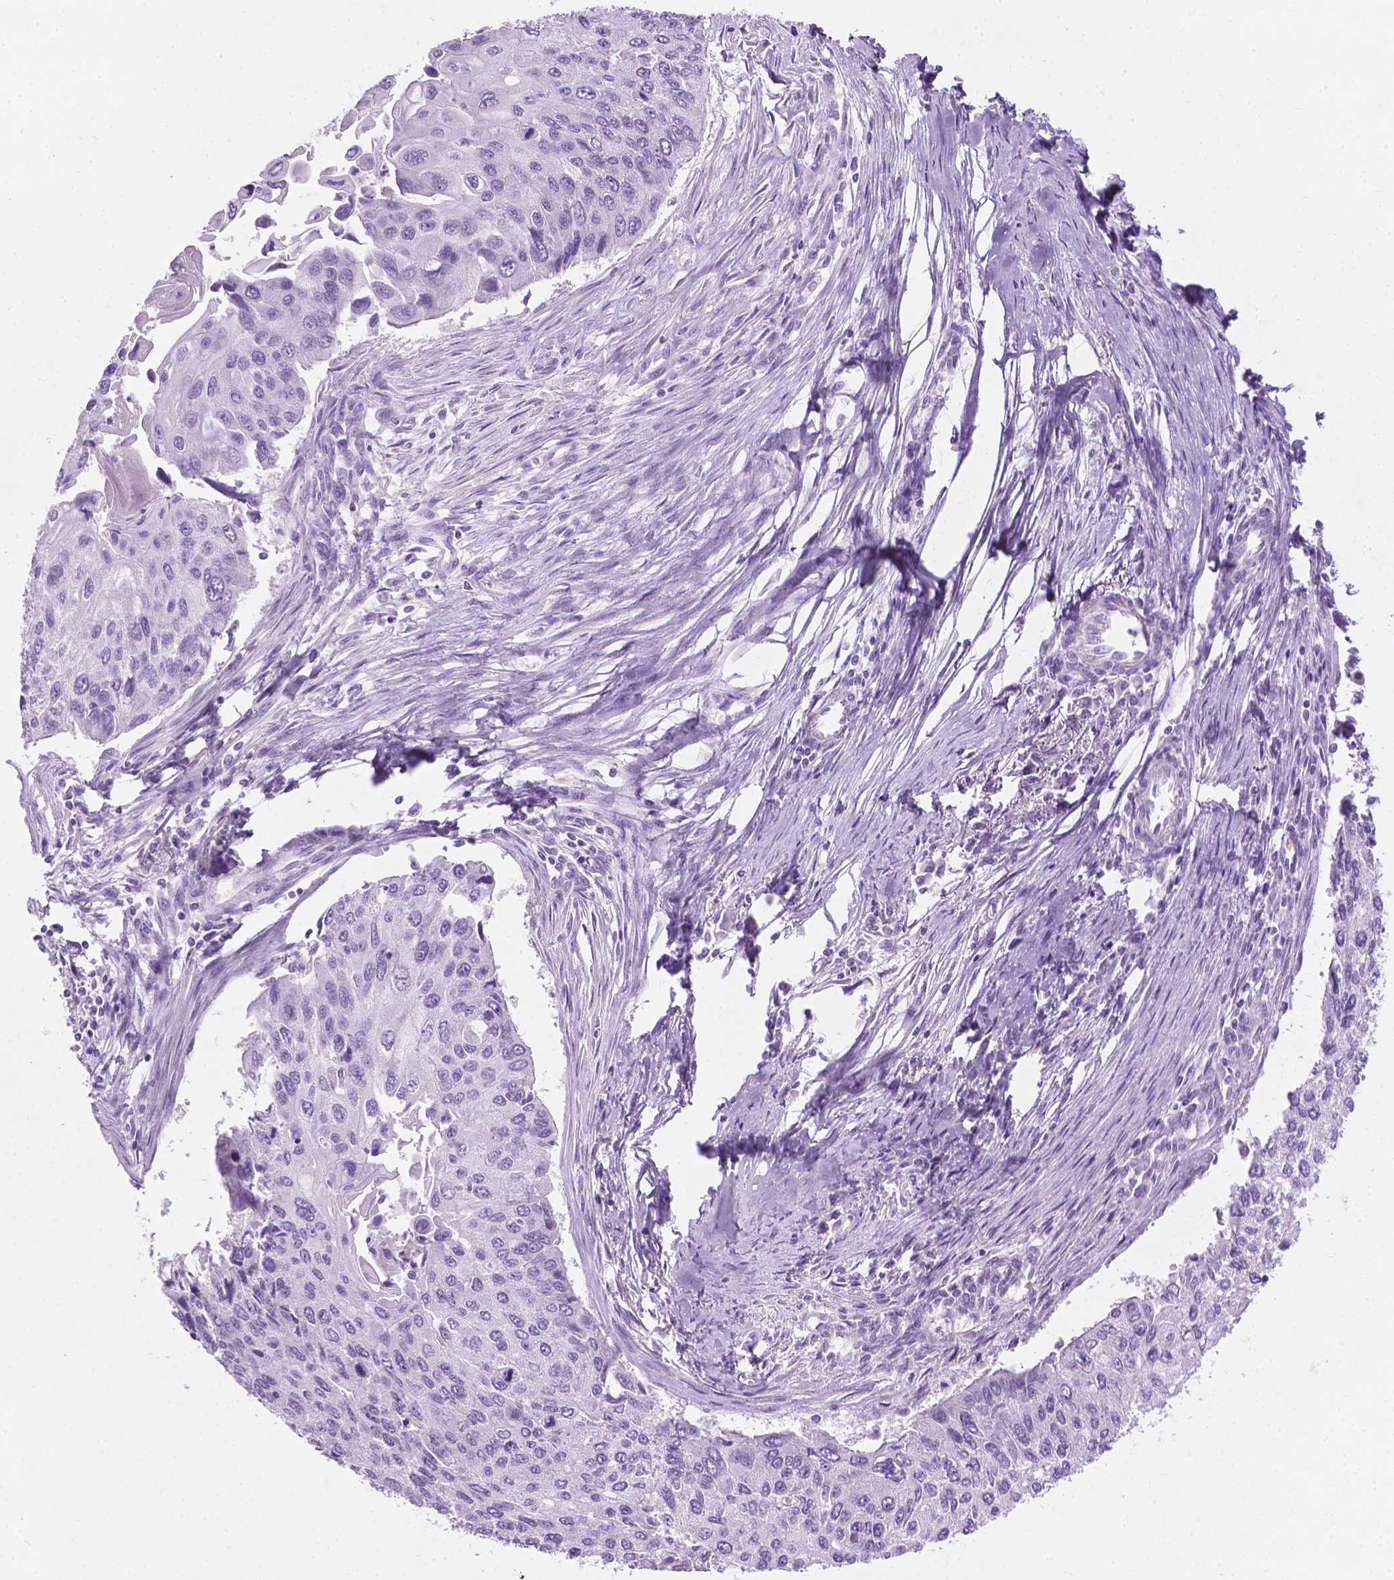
{"staining": {"intensity": "negative", "quantity": "none", "location": "none"}, "tissue": "lung cancer", "cell_type": "Tumor cells", "image_type": "cancer", "snomed": [{"axis": "morphology", "description": "Squamous cell carcinoma, NOS"}, {"axis": "morphology", "description": "Squamous cell carcinoma, metastatic, NOS"}, {"axis": "topography", "description": "Lung"}], "caption": "The immunohistochemistry (IHC) photomicrograph has no significant expression in tumor cells of metastatic squamous cell carcinoma (lung) tissue.", "gene": "KRT73", "patient": {"sex": "male", "age": 63}}